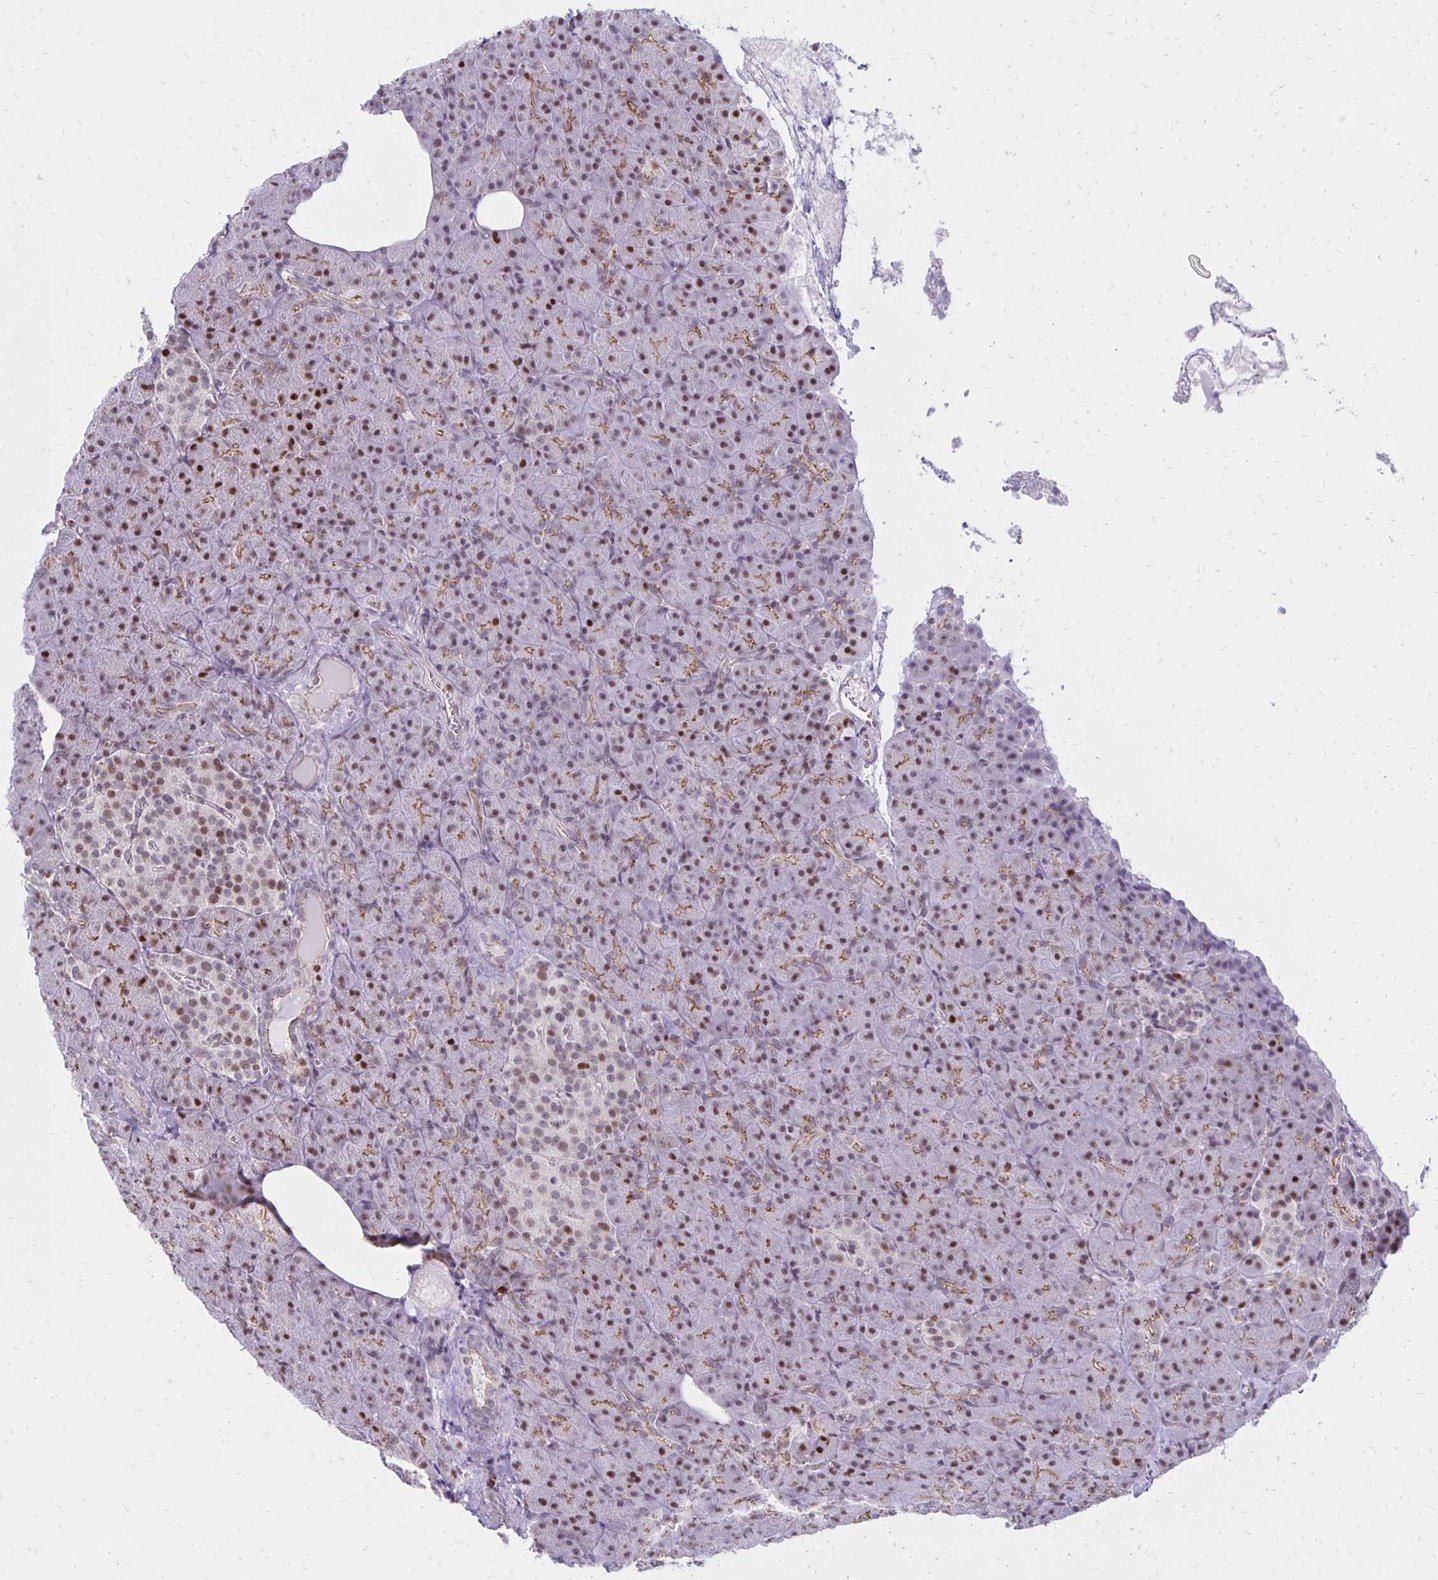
{"staining": {"intensity": "moderate", "quantity": ">75%", "location": "cytoplasmic/membranous,nuclear"}, "tissue": "pancreas", "cell_type": "Exocrine glandular cells", "image_type": "normal", "snomed": [{"axis": "morphology", "description": "Normal tissue, NOS"}, {"axis": "topography", "description": "Pancreas"}], "caption": "Moderate cytoplasmic/membranous,nuclear staining for a protein is present in approximately >75% of exocrine glandular cells of normal pancreas using immunohistochemistry (IHC).", "gene": "DDB2", "patient": {"sex": "female", "age": 74}}